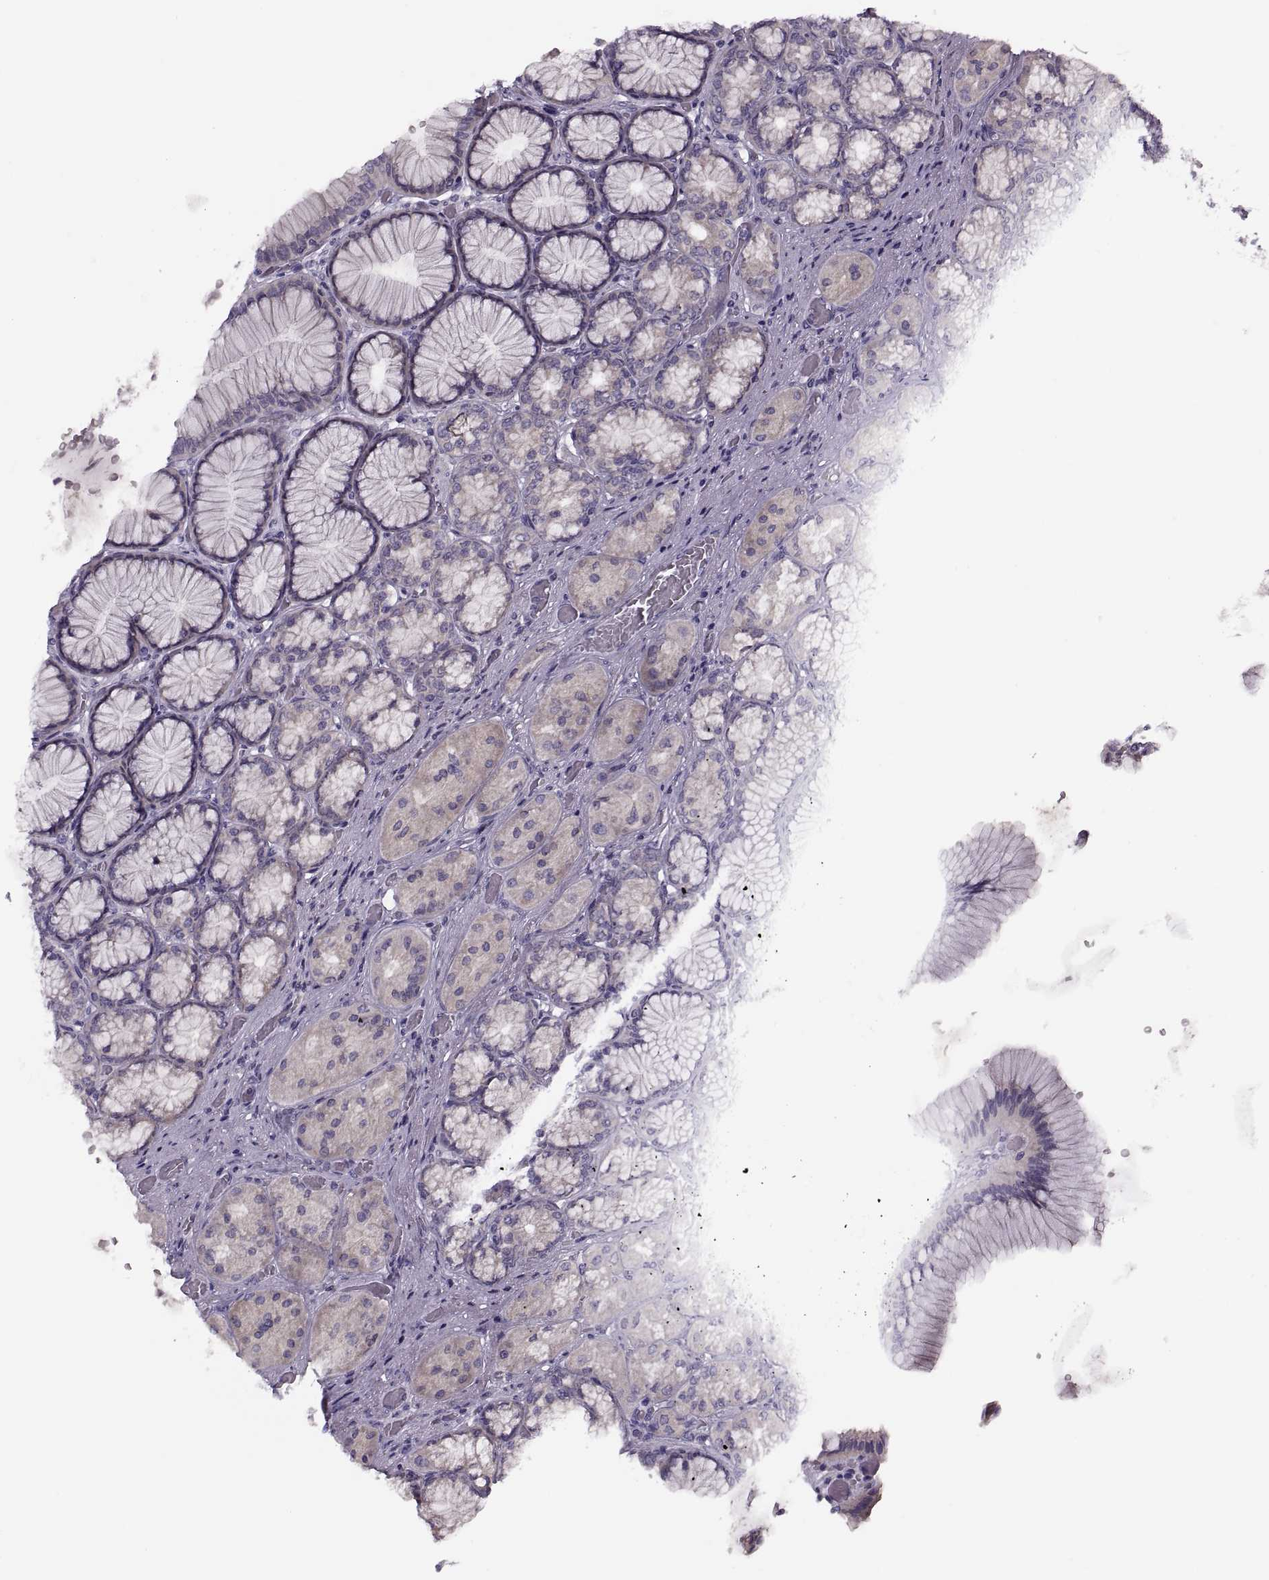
{"staining": {"intensity": "weak", "quantity": "<25%", "location": "cytoplasmic/membranous"}, "tissue": "stomach", "cell_type": "Glandular cells", "image_type": "normal", "snomed": [{"axis": "morphology", "description": "Normal tissue, NOS"}, {"axis": "morphology", "description": "Adenocarcinoma, NOS"}, {"axis": "morphology", "description": "Adenocarcinoma, High grade"}, {"axis": "topography", "description": "Stomach, upper"}, {"axis": "topography", "description": "Stomach"}], "caption": "The immunohistochemistry image has no significant positivity in glandular cells of stomach. The staining was performed using DAB (3,3'-diaminobenzidine) to visualize the protein expression in brown, while the nuclei were stained in blue with hematoxylin (Magnification: 20x).", "gene": "PRSS54", "patient": {"sex": "female", "age": 65}}